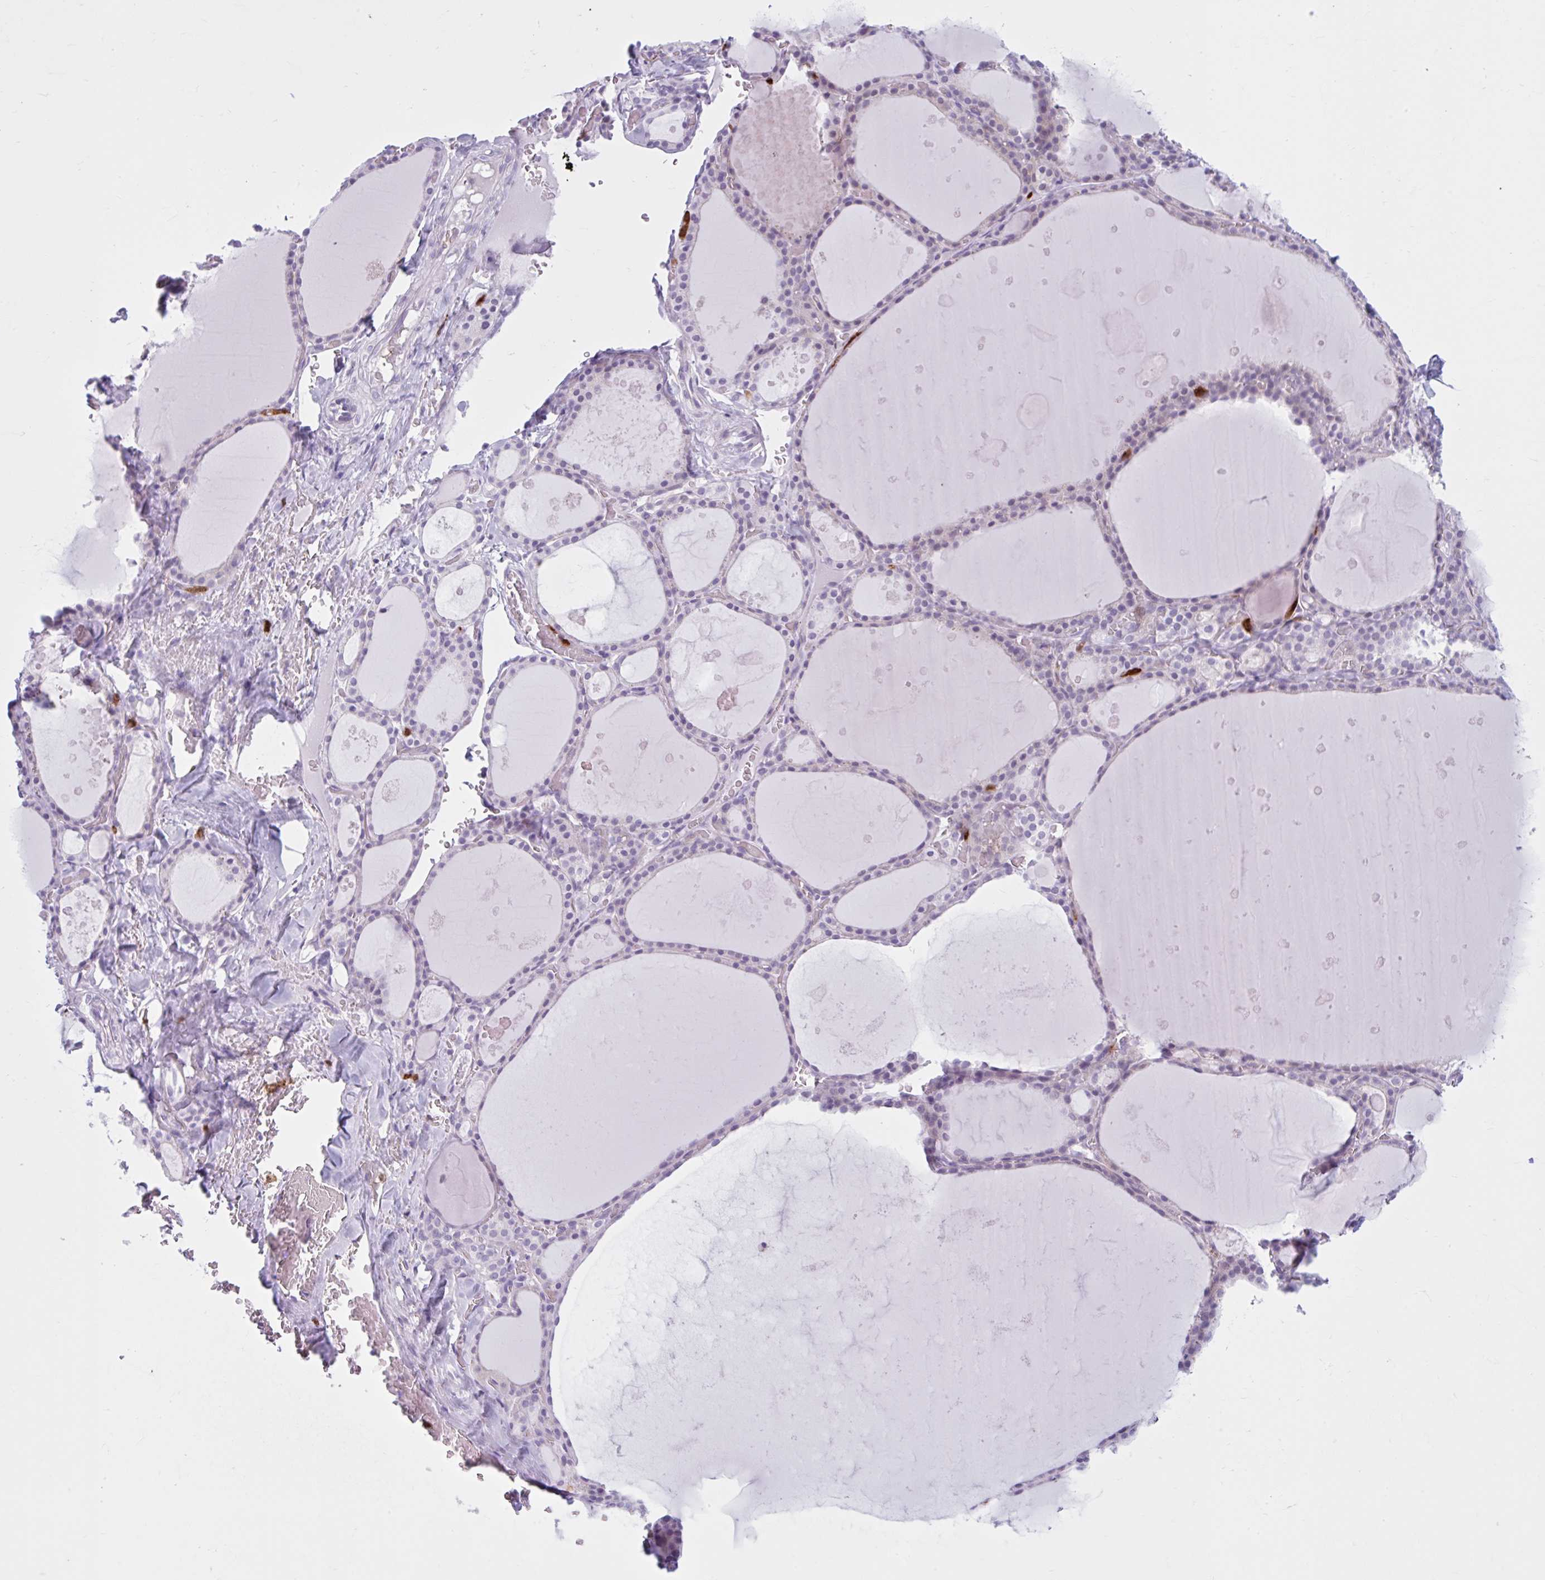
{"staining": {"intensity": "negative", "quantity": "none", "location": "none"}, "tissue": "thyroid gland", "cell_type": "Glandular cells", "image_type": "normal", "snomed": [{"axis": "morphology", "description": "Normal tissue, NOS"}, {"axis": "topography", "description": "Thyroid gland"}], "caption": "This is an immunohistochemistry histopathology image of benign human thyroid gland. There is no staining in glandular cells.", "gene": "CEP120", "patient": {"sex": "male", "age": 56}}